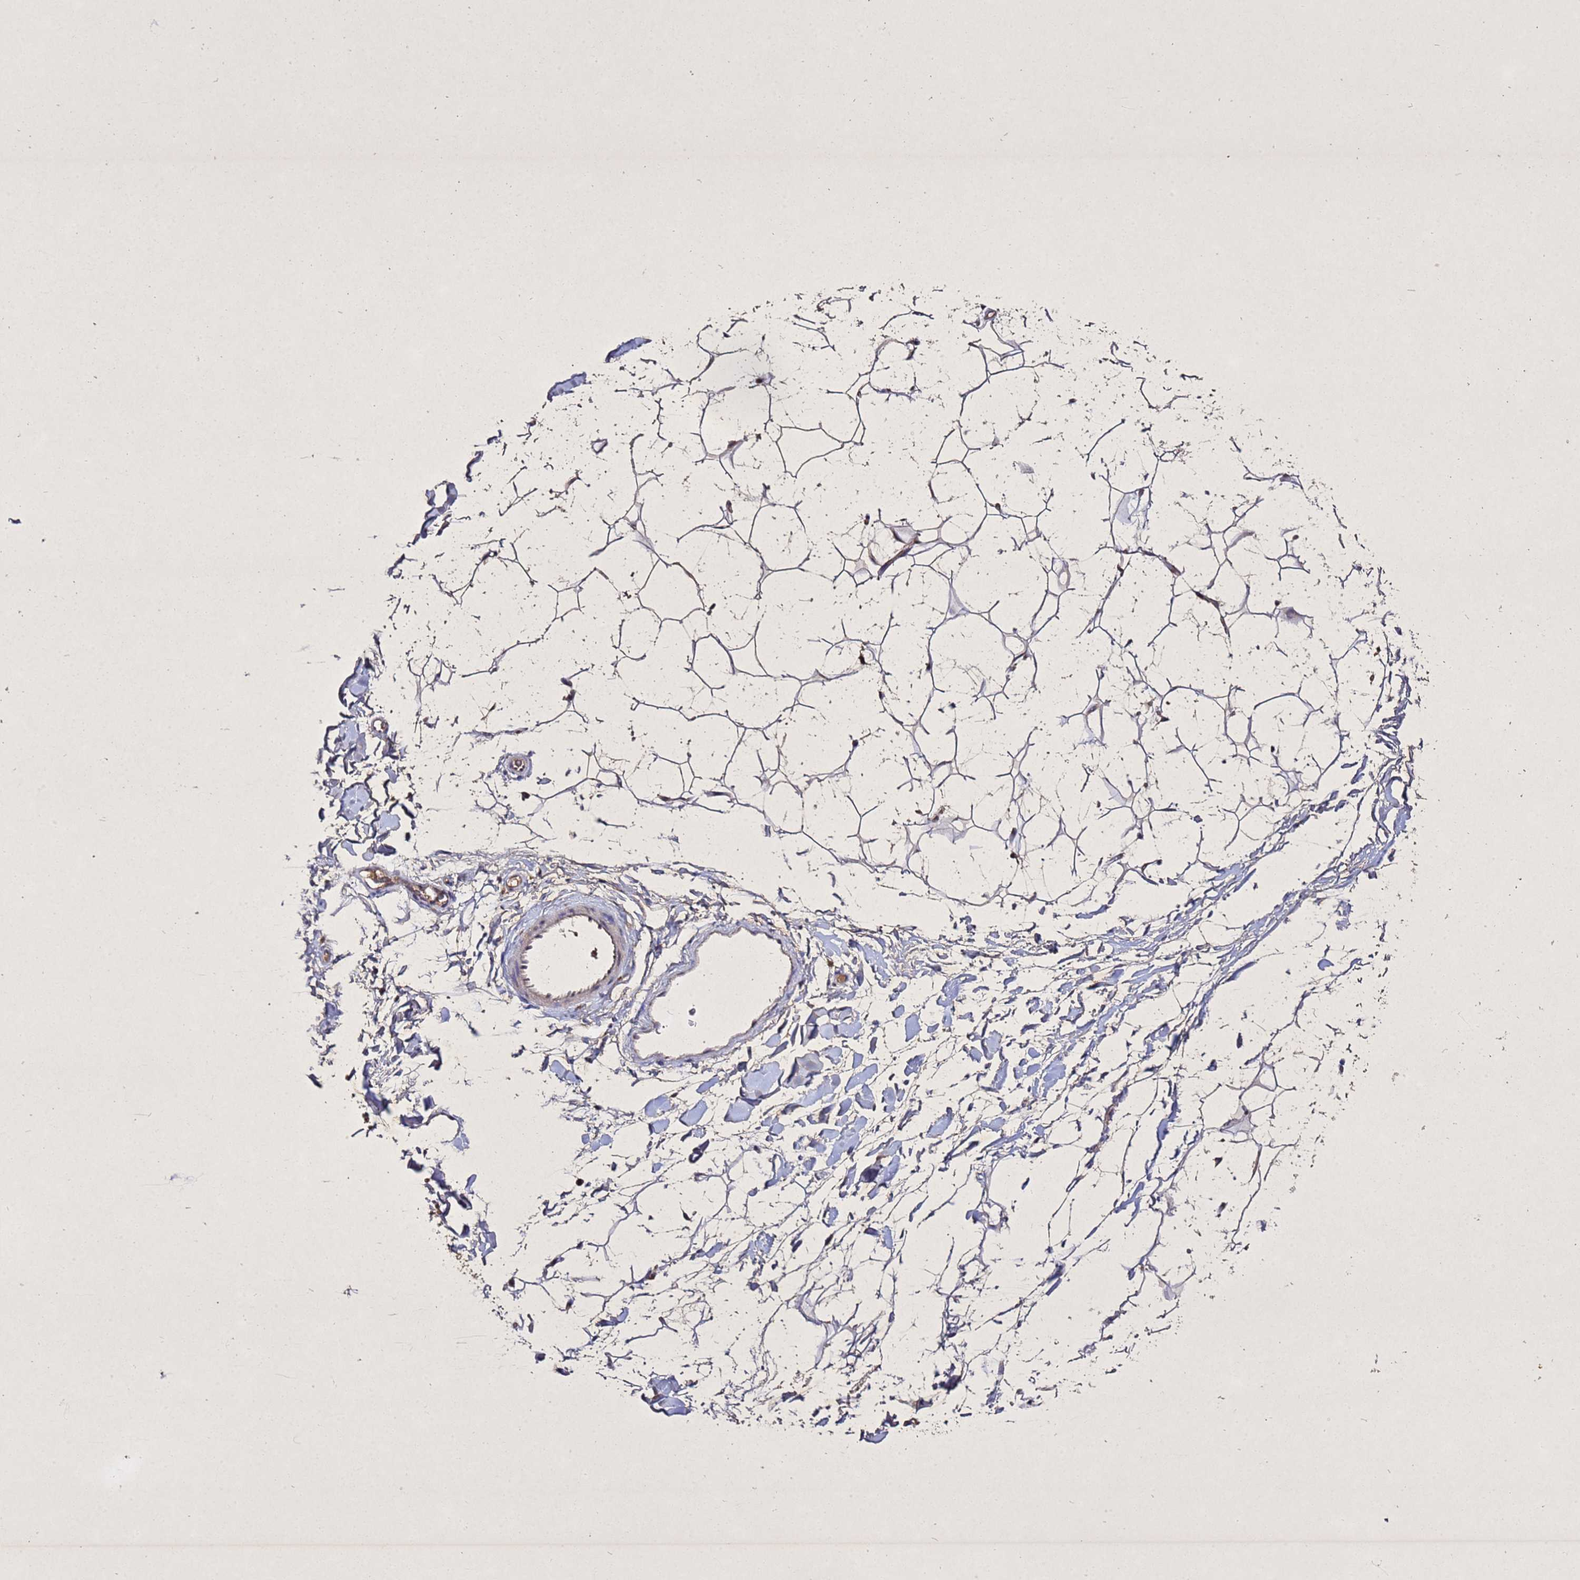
{"staining": {"intensity": "weak", "quantity": "25%-75%", "location": "cytoplasmic/membranous"}, "tissue": "adipose tissue", "cell_type": "Adipocytes", "image_type": "normal", "snomed": [{"axis": "morphology", "description": "Normal tissue, NOS"}, {"axis": "topography", "description": "Breast"}], "caption": "High-power microscopy captured an immunohistochemistry (IHC) micrograph of benign adipose tissue, revealing weak cytoplasmic/membranous positivity in about 25%-75% of adipocytes.", "gene": "SV2B", "patient": {"sex": "female", "age": 26}}